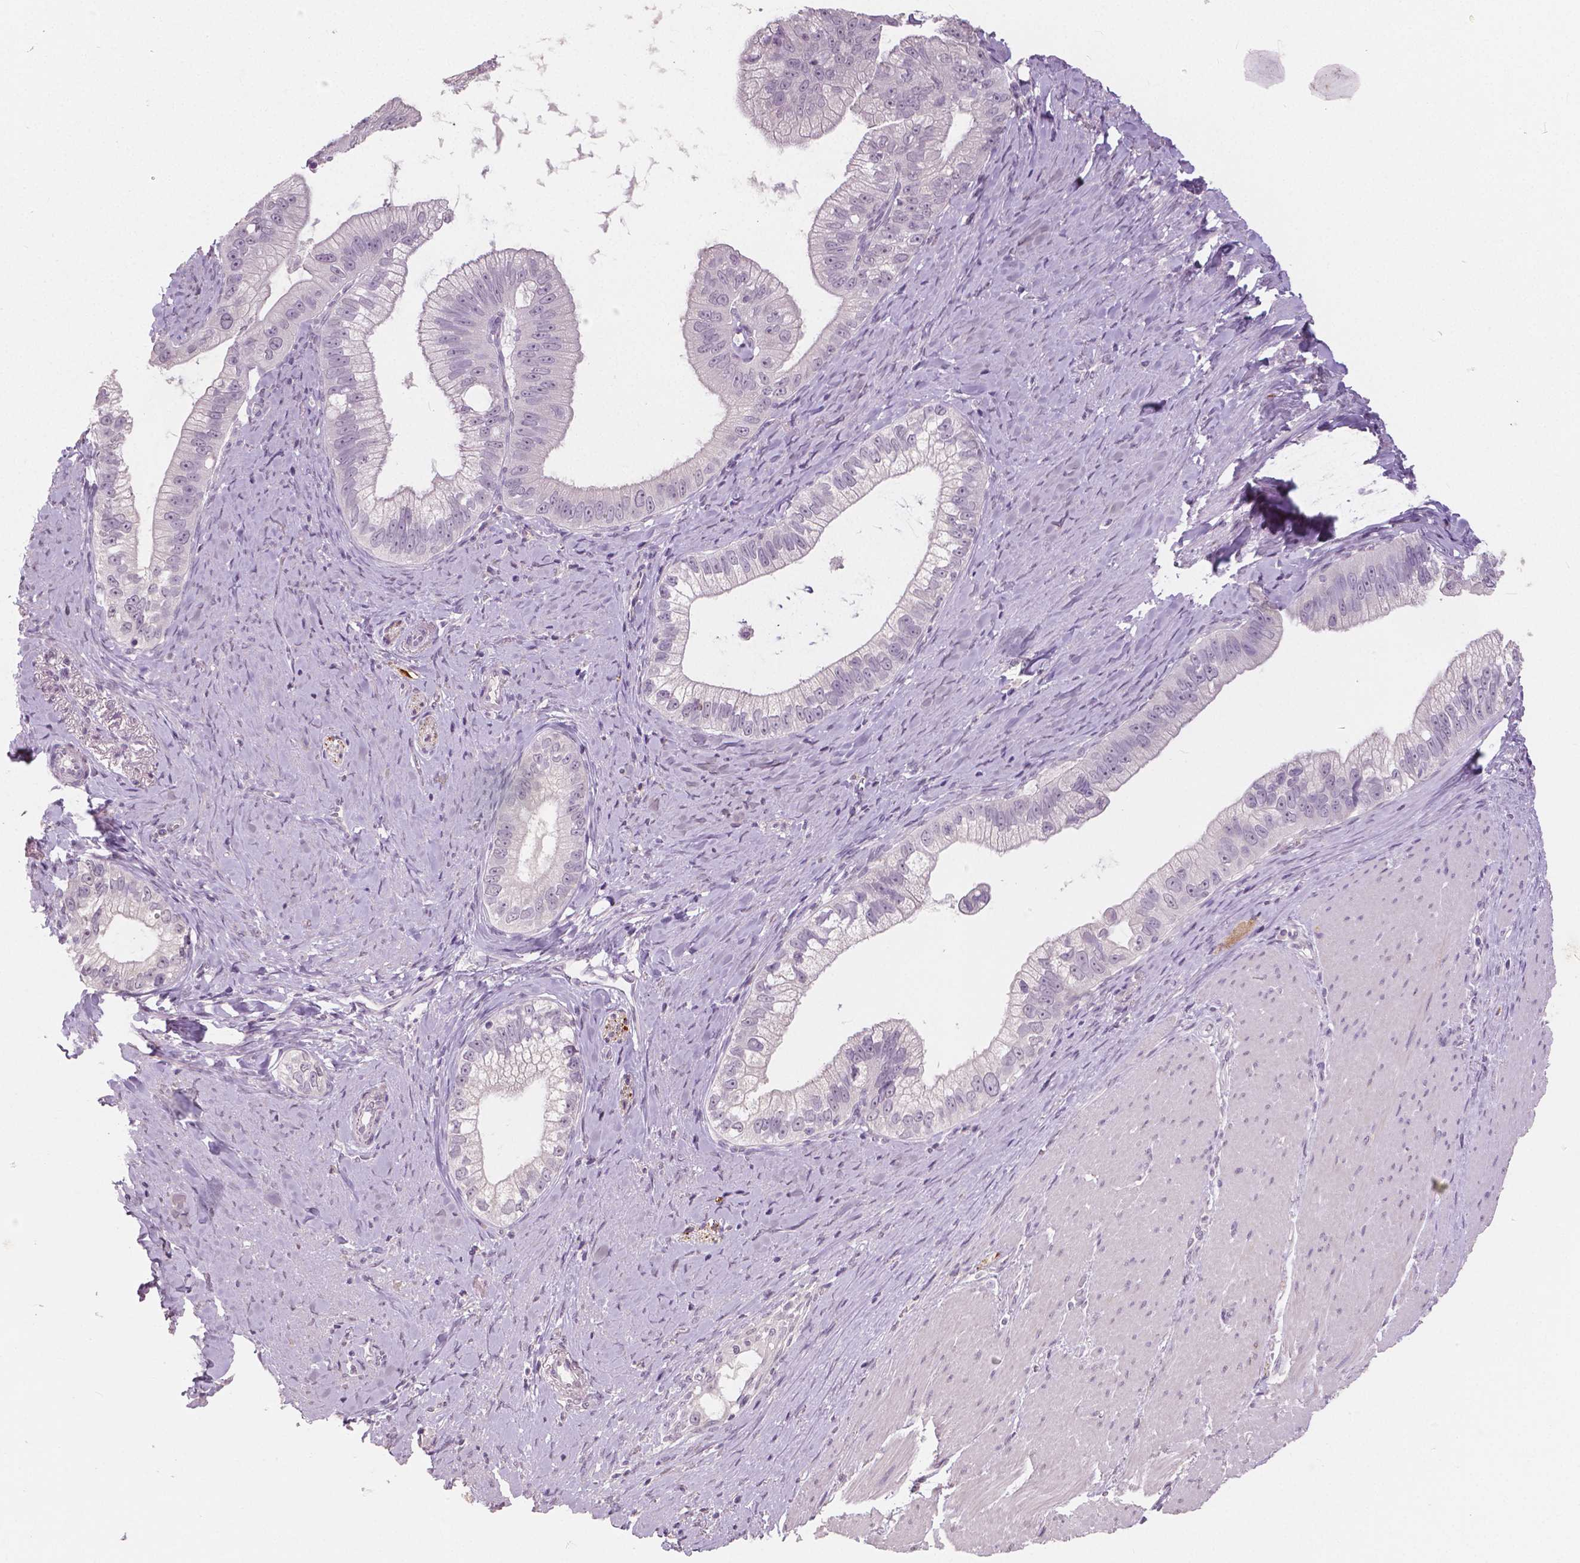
{"staining": {"intensity": "negative", "quantity": "none", "location": "none"}, "tissue": "pancreatic cancer", "cell_type": "Tumor cells", "image_type": "cancer", "snomed": [{"axis": "morphology", "description": "Adenocarcinoma, NOS"}, {"axis": "topography", "description": "Pancreas"}], "caption": "There is no significant positivity in tumor cells of pancreatic cancer (adenocarcinoma). (DAB immunohistochemistry, high magnification).", "gene": "NECAB1", "patient": {"sex": "male", "age": 70}}